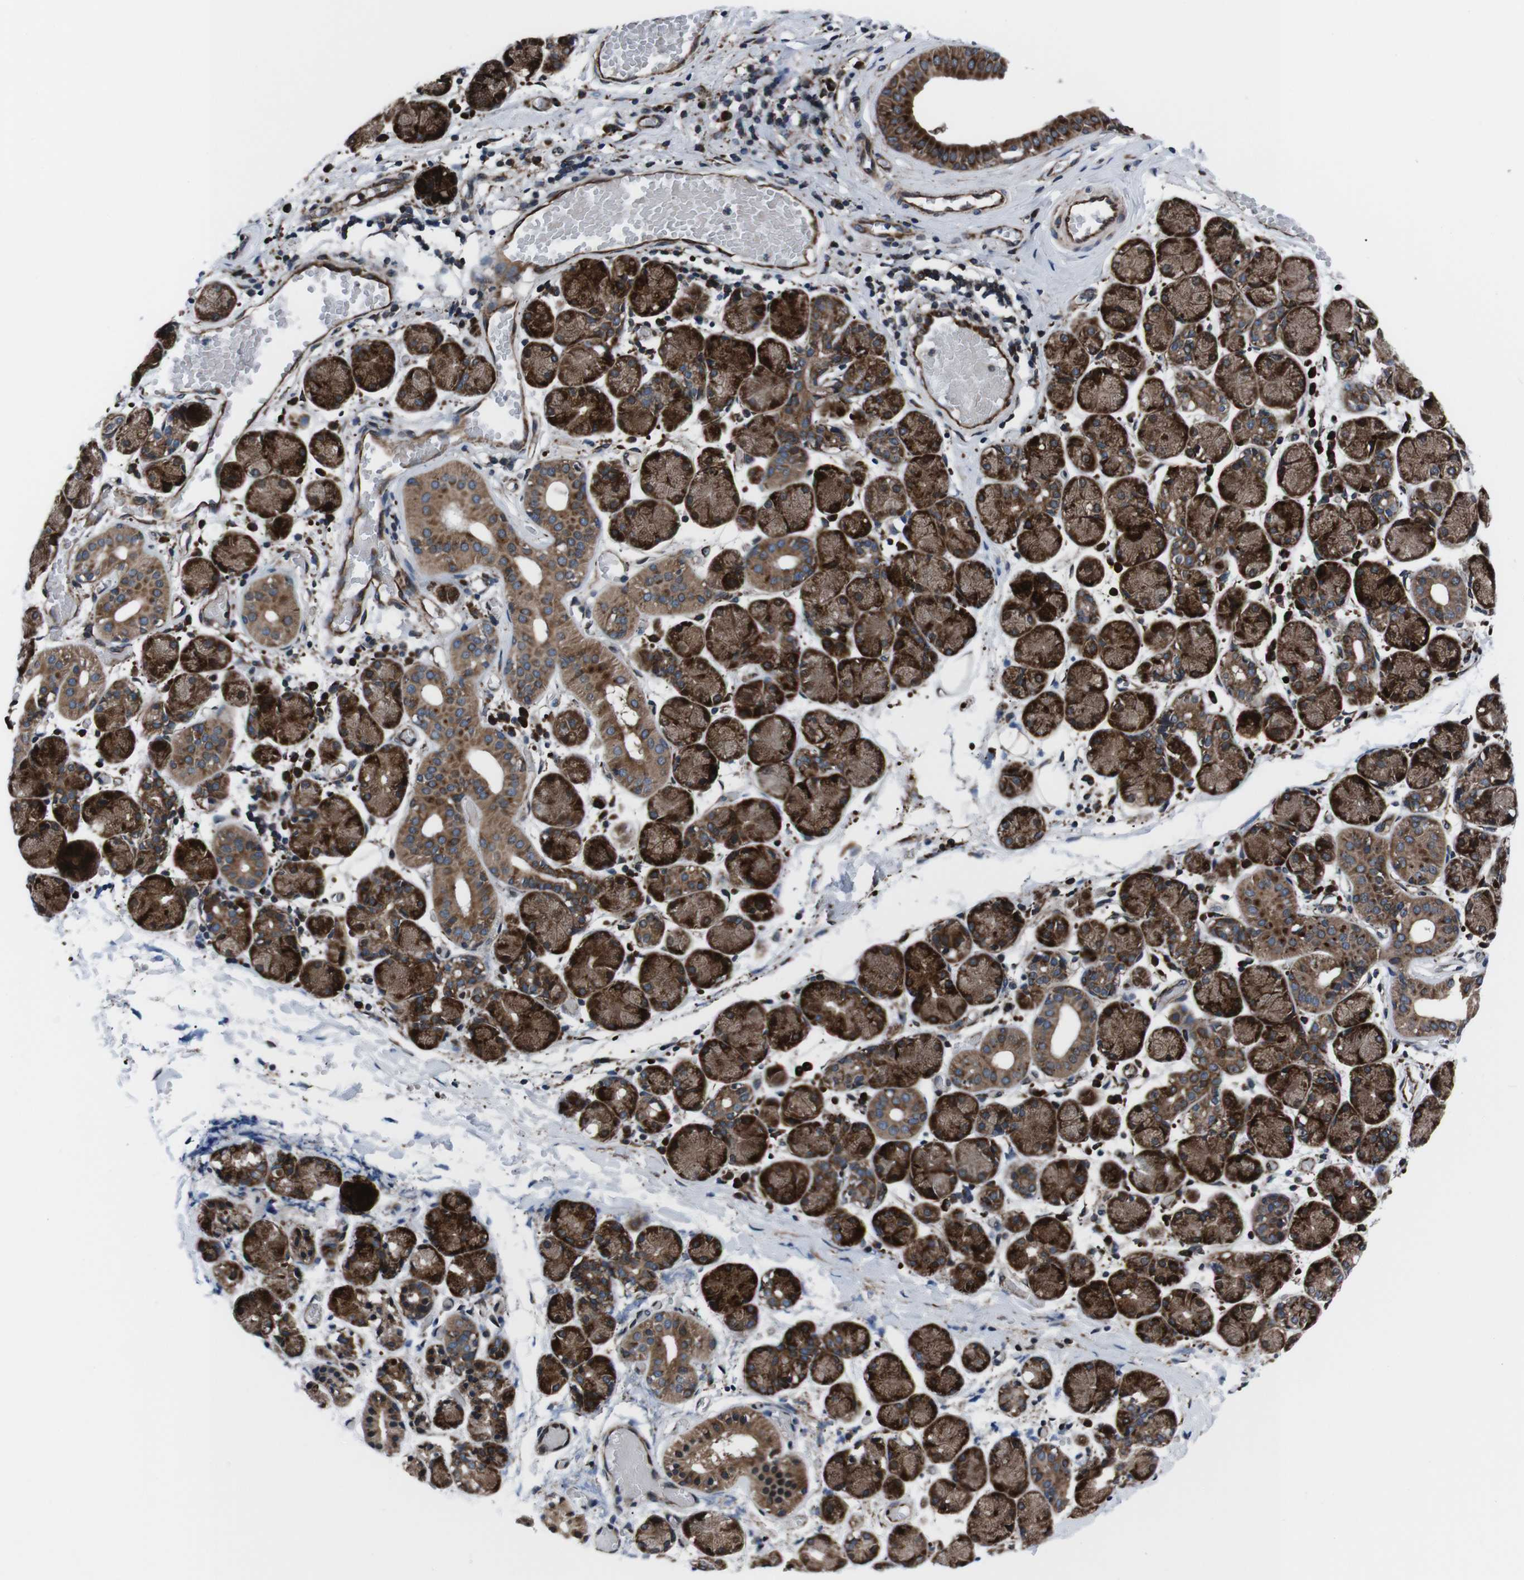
{"staining": {"intensity": "strong", "quantity": ">75%", "location": "cytoplasmic/membranous"}, "tissue": "salivary gland", "cell_type": "Glandular cells", "image_type": "normal", "snomed": [{"axis": "morphology", "description": "Normal tissue, NOS"}, {"axis": "topography", "description": "Salivary gland"}], "caption": "Glandular cells exhibit high levels of strong cytoplasmic/membranous expression in approximately >75% of cells in unremarkable salivary gland.", "gene": "EIF4A2", "patient": {"sex": "female", "age": 24}}